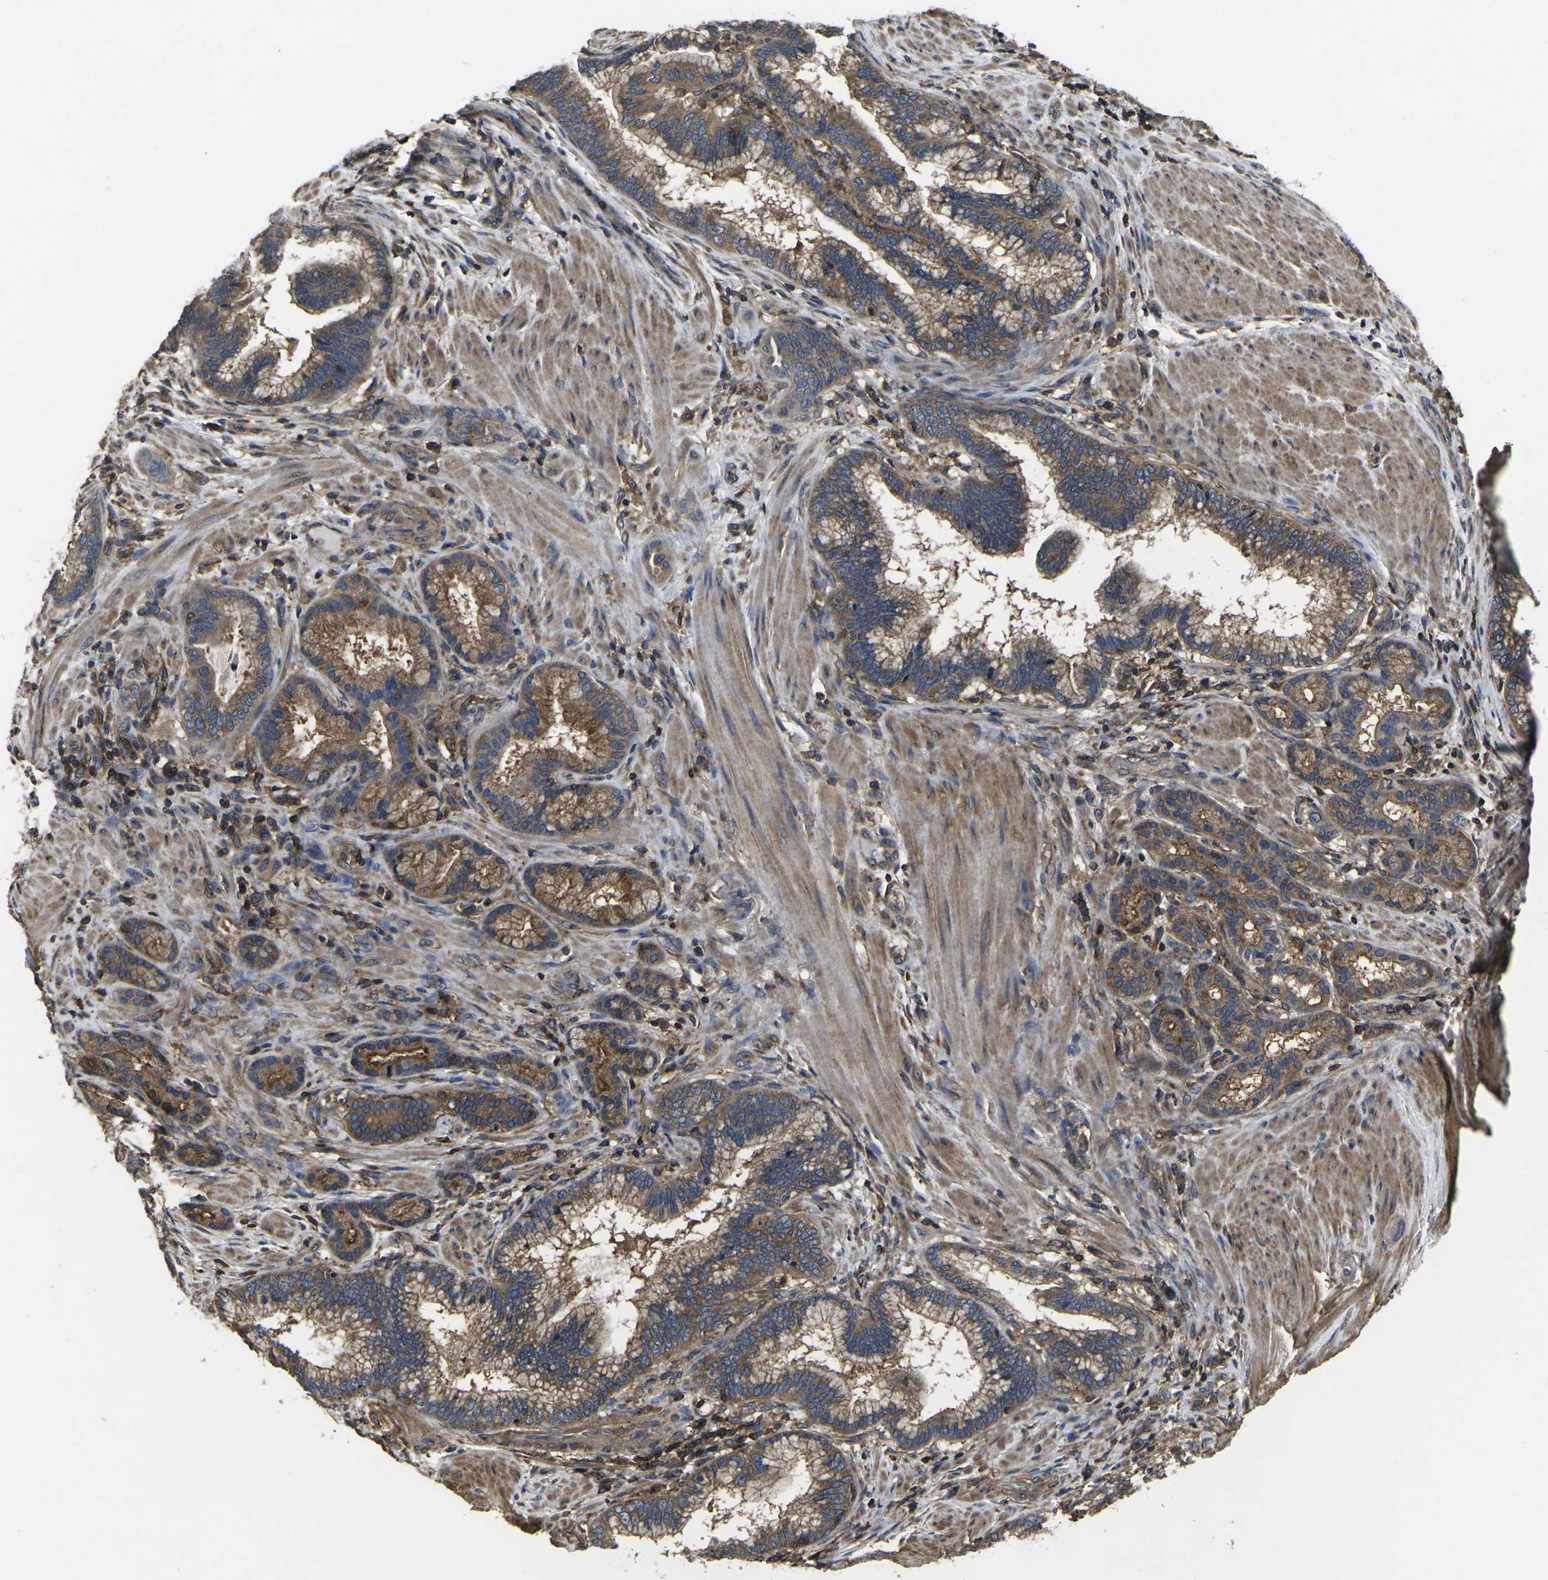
{"staining": {"intensity": "moderate", "quantity": ">75%", "location": "cytoplasmic/membranous"}, "tissue": "pancreatic cancer", "cell_type": "Tumor cells", "image_type": "cancer", "snomed": [{"axis": "morphology", "description": "Adenocarcinoma, NOS"}, {"axis": "topography", "description": "Pancreas"}], "caption": "Approximately >75% of tumor cells in pancreatic cancer reveal moderate cytoplasmic/membranous protein expression as visualized by brown immunohistochemical staining.", "gene": "PRKACB", "patient": {"sex": "female", "age": 64}}